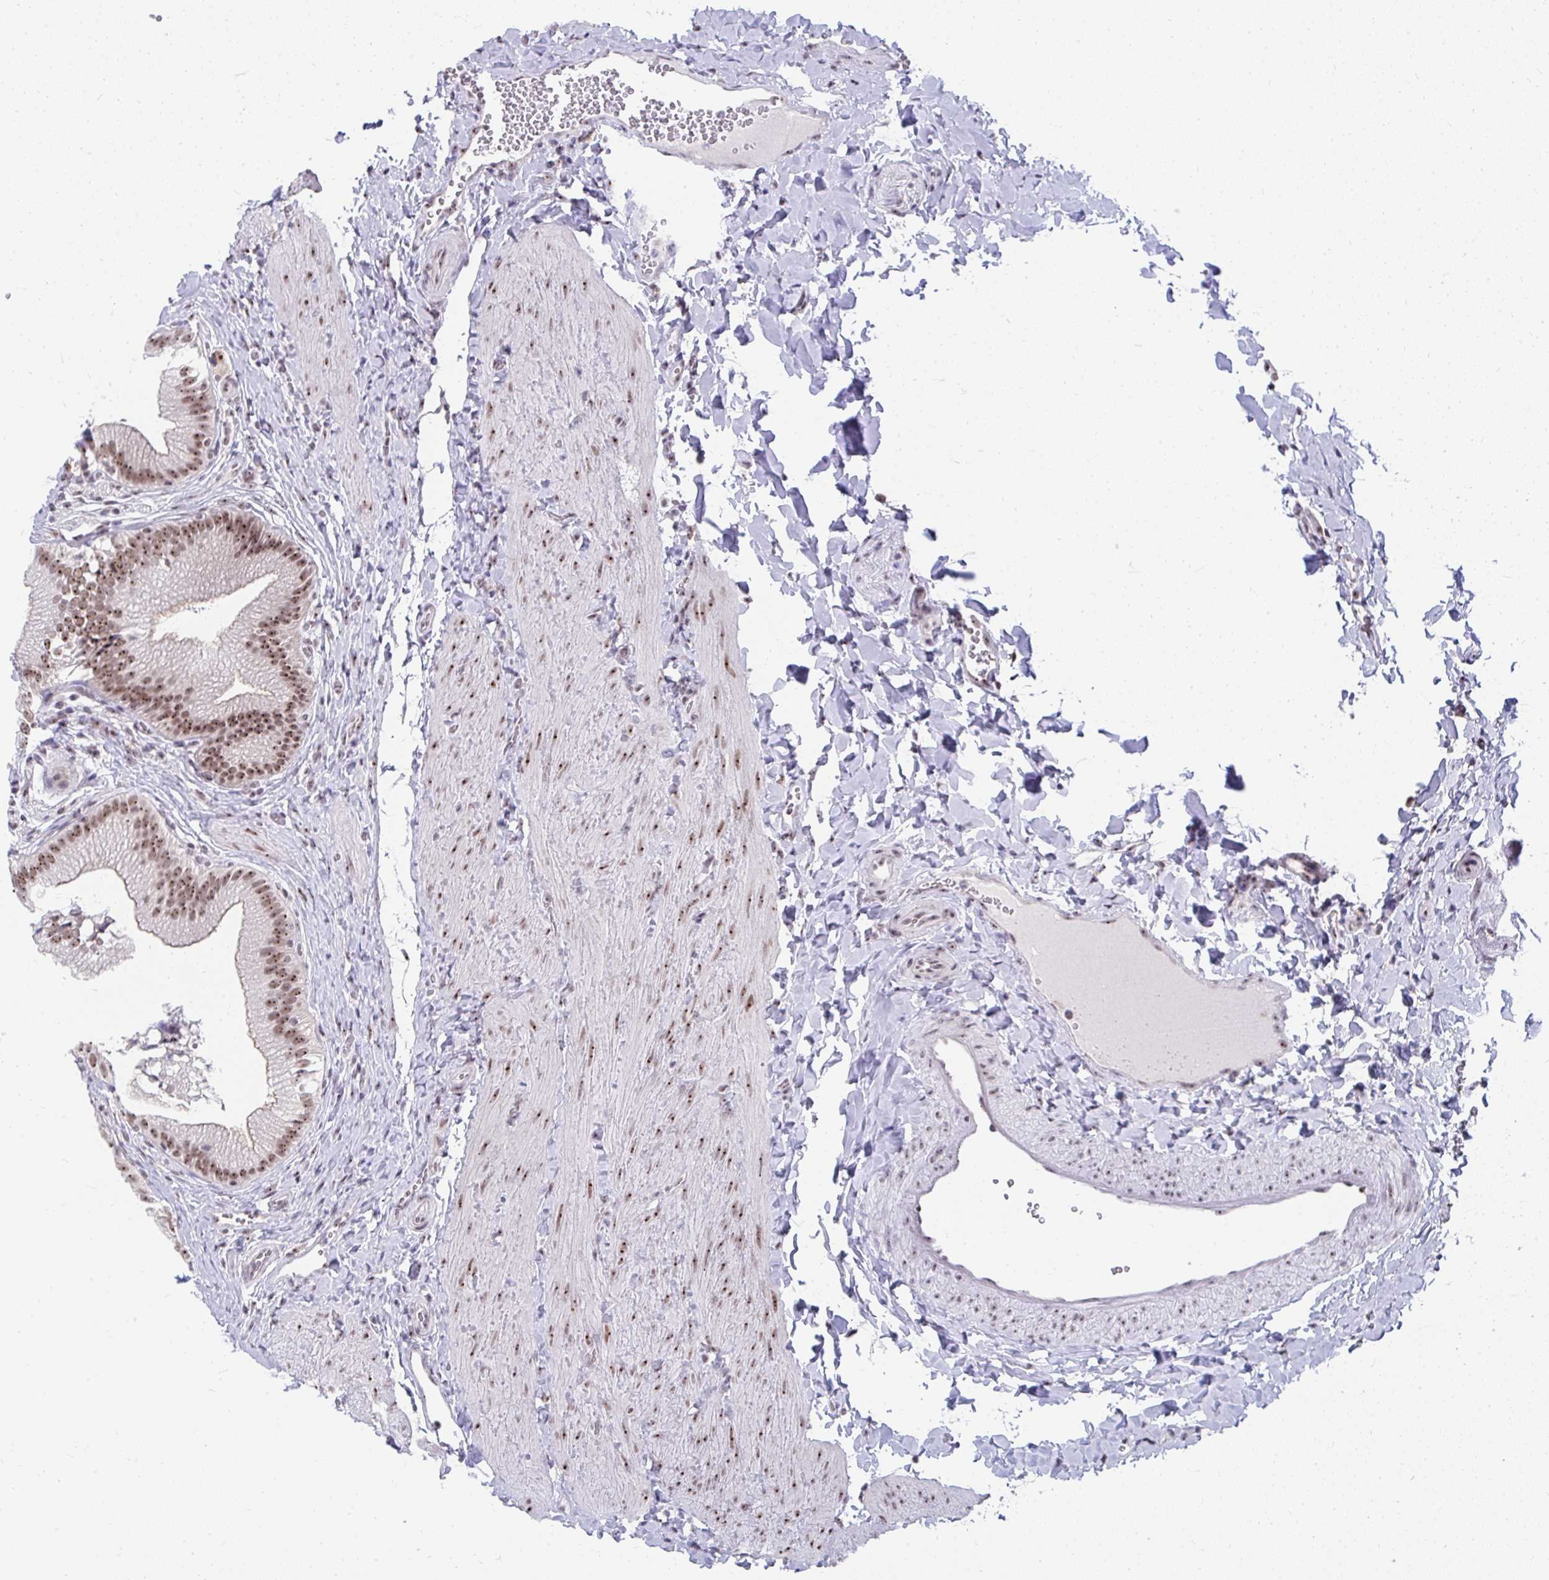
{"staining": {"intensity": "moderate", "quantity": ">75%", "location": "nuclear"}, "tissue": "gallbladder", "cell_type": "Glandular cells", "image_type": "normal", "snomed": [{"axis": "morphology", "description": "Normal tissue, NOS"}, {"axis": "topography", "description": "Gallbladder"}, {"axis": "topography", "description": "Peripheral nerve tissue"}], "caption": "IHC (DAB (3,3'-diaminobenzidine)) staining of unremarkable human gallbladder shows moderate nuclear protein positivity in approximately >75% of glandular cells.", "gene": "HIRA", "patient": {"sex": "male", "age": 17}}